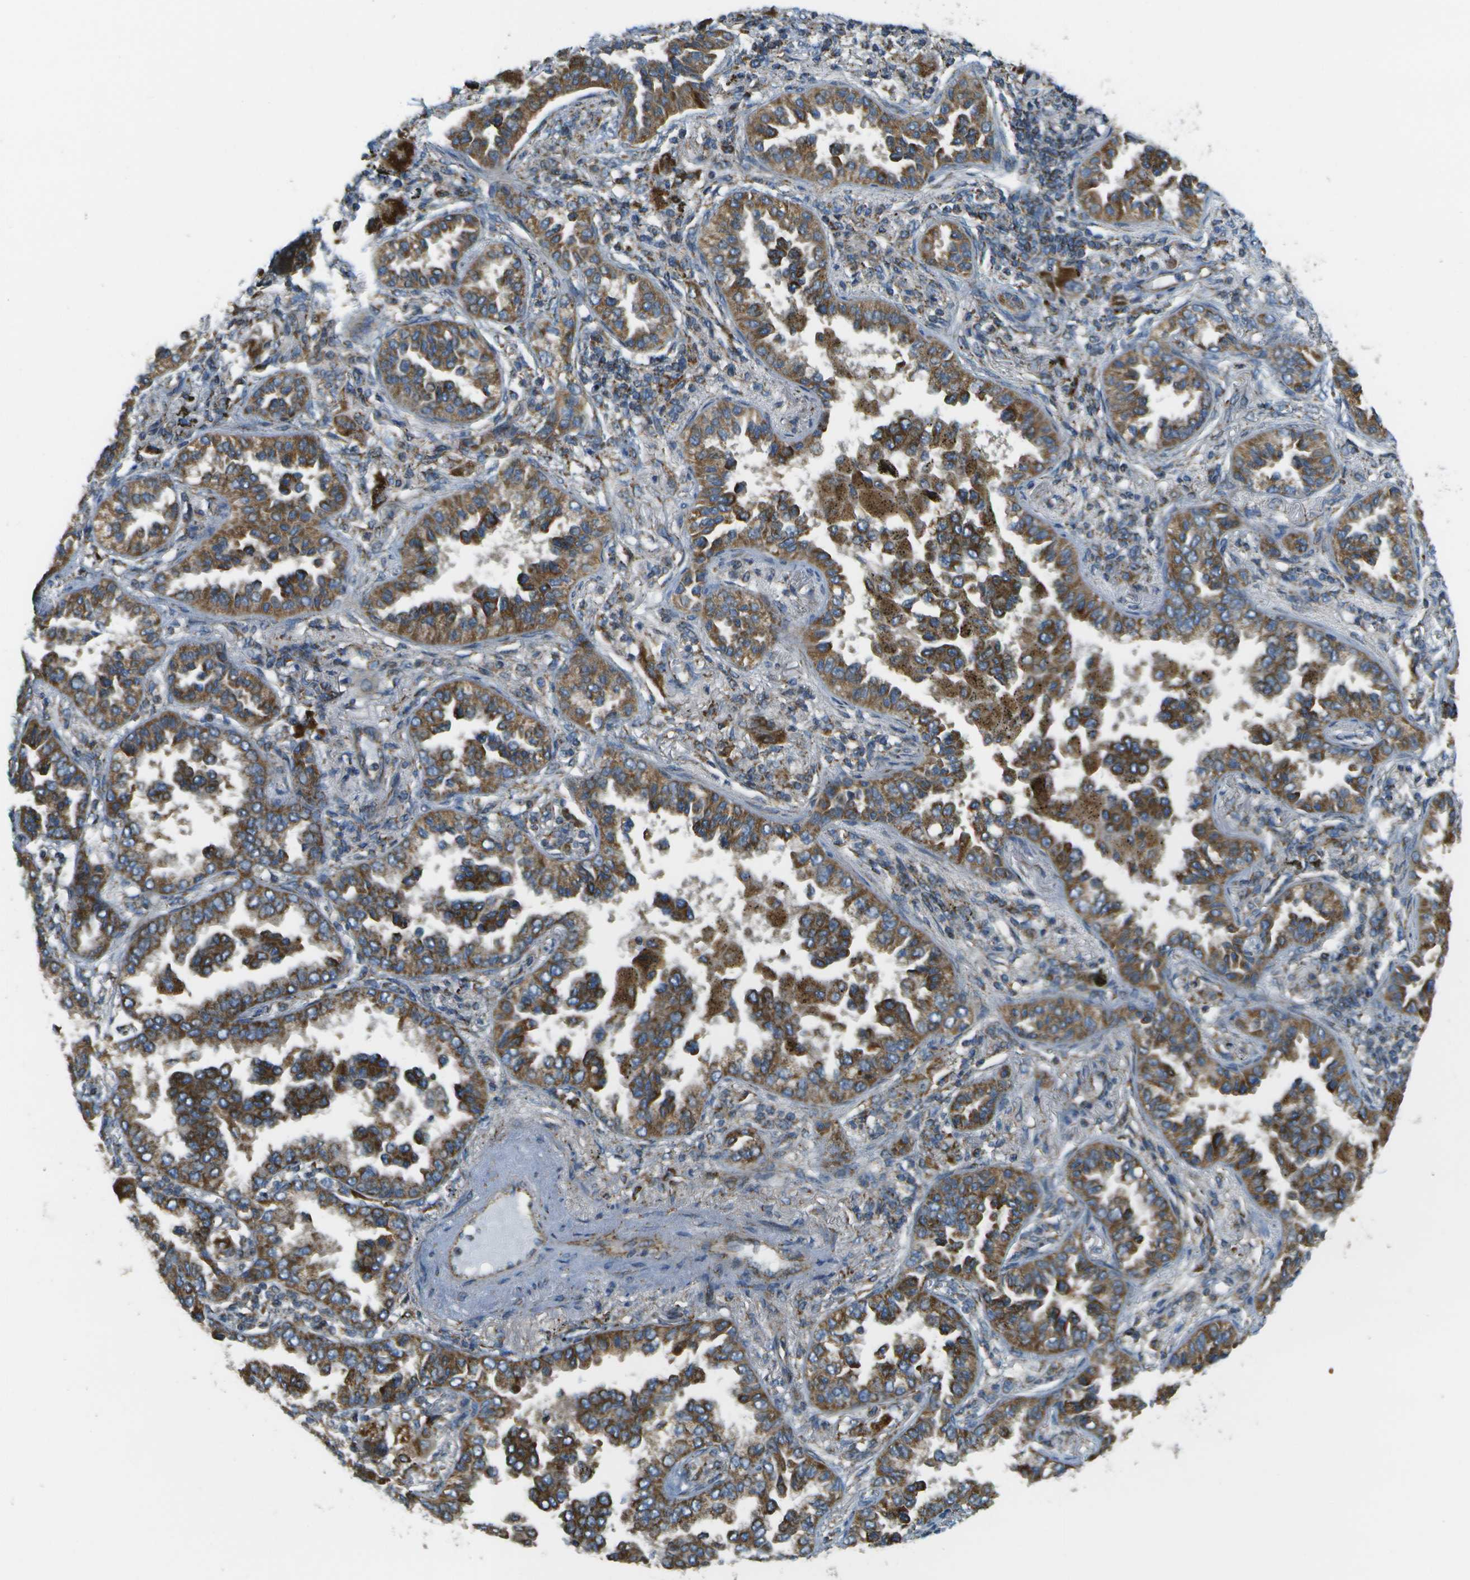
{"staining": {"intensity": "strong", "quantity": ">75%", "location": "cytoplasmic/membranous"}, "tissue": "lung cancer", "cell_type": "Tumor cells", "image_type": "cancer", "snomed": [{"axis": "morphology", "description": "Normal tissue, NOS"}, {"axis": "morphology", "description": "Adenocarcinoma, NOS"}, {"axis": "topography", "description": "Lung"}], "caption": "A brown stain shows strong cytoplasmic/membranous staining of a protein in human lung cancer (adenocarcinoma) tumor cells.", "gene": "NRK", "patient": {"sex": "male", "age": 59}}